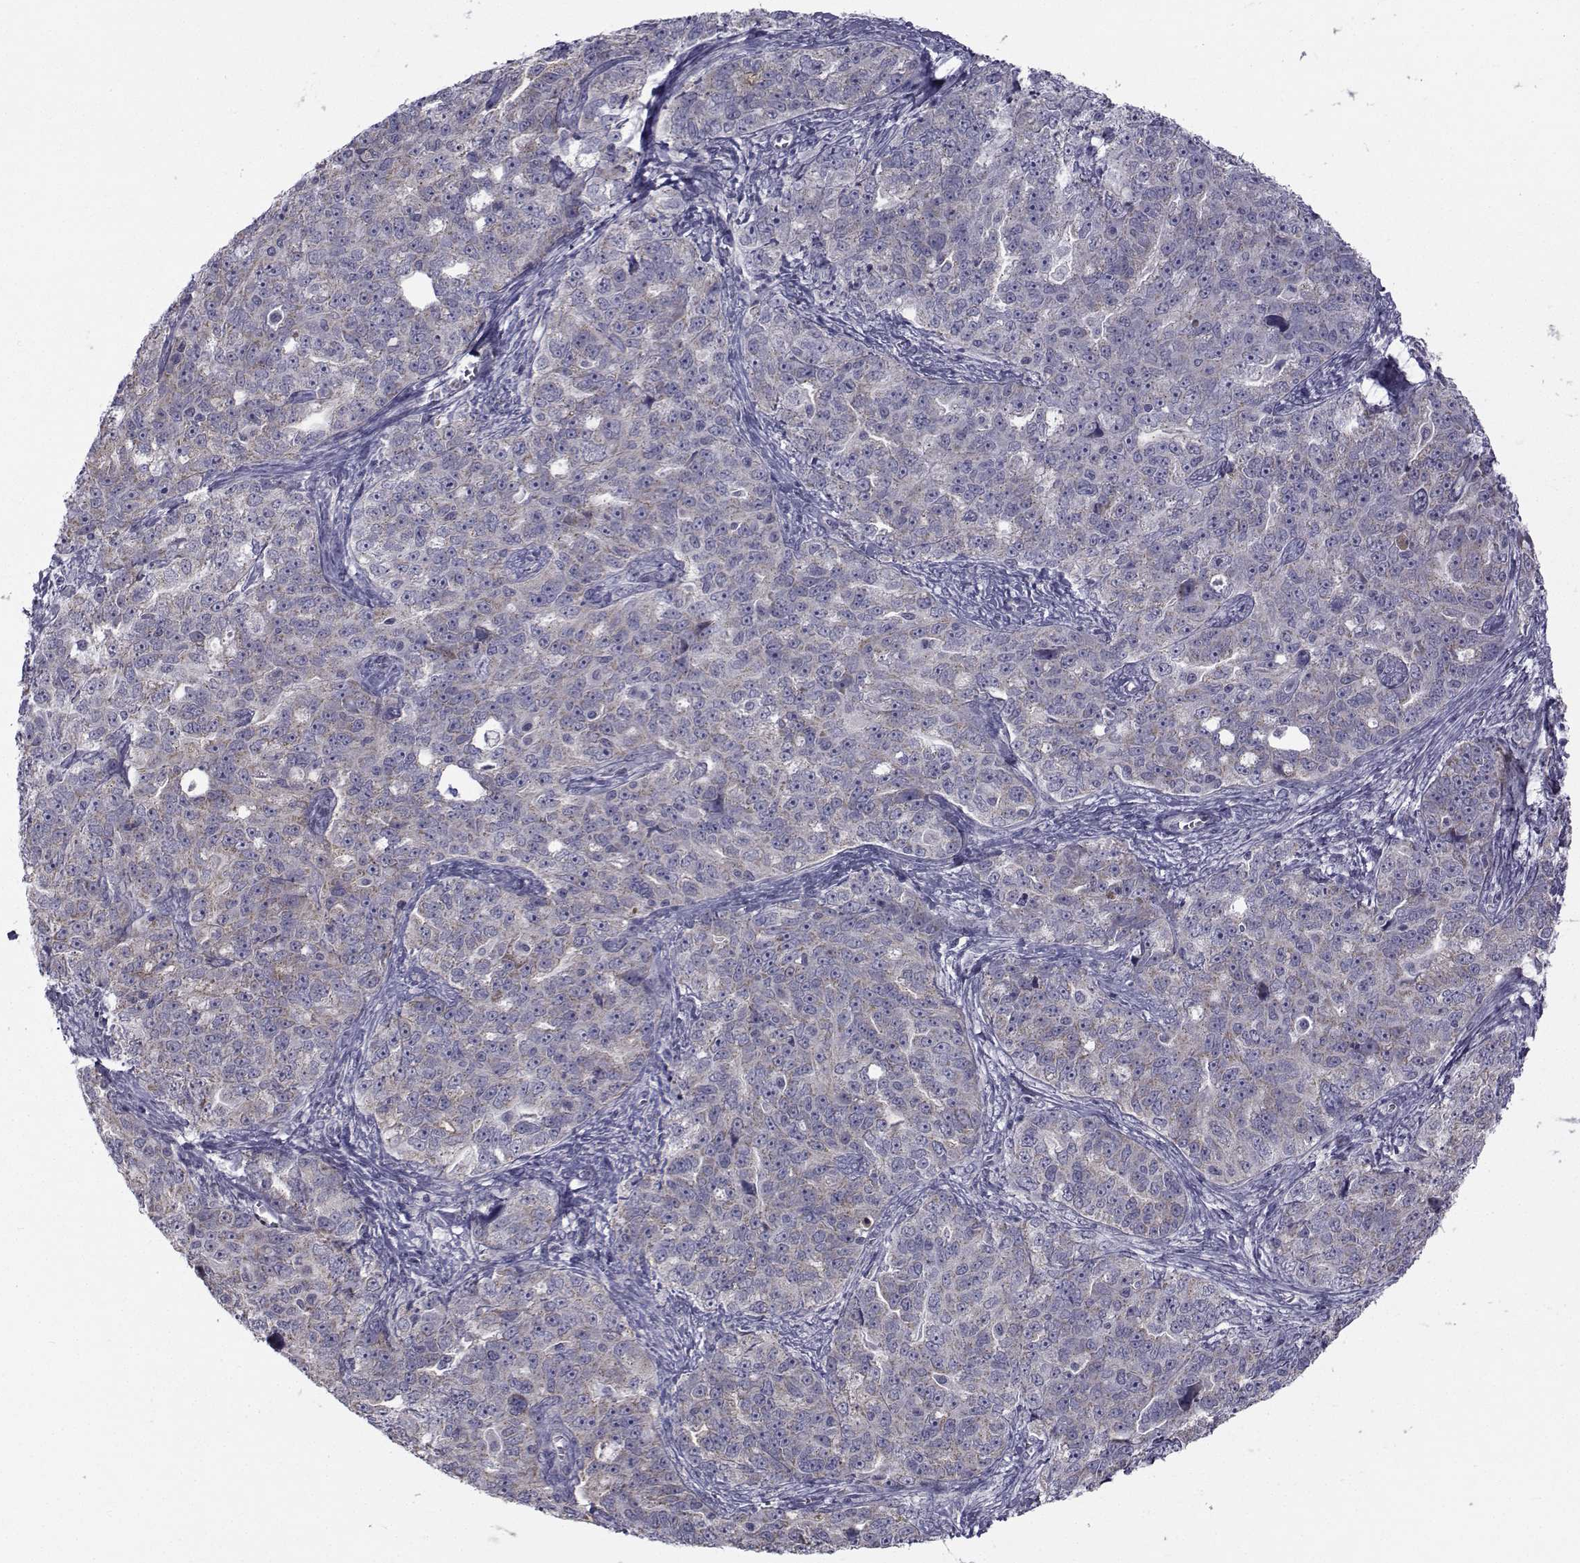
{"staining": {"intensity": "negative", "quantity": "none", "location": "none"}, "tissue": "ovarian cancer", "cell_type": "Tumor cells", "image_type": "cancer", "snomed": [{"axis": "morphology", "description": "Cystadenocarcinoma, serous, NOS"}, {"axis": "topography", "description": "Ovary"}], "caption": "A high-resolution histopathology image shows immunohistochemistry staining of serous cystadenocarcinoma (ovarian), which demonstrates no significant expression in tumor cells.", "gene": "ANGPT1", "patient": {"sex": "female", "age": 51}}